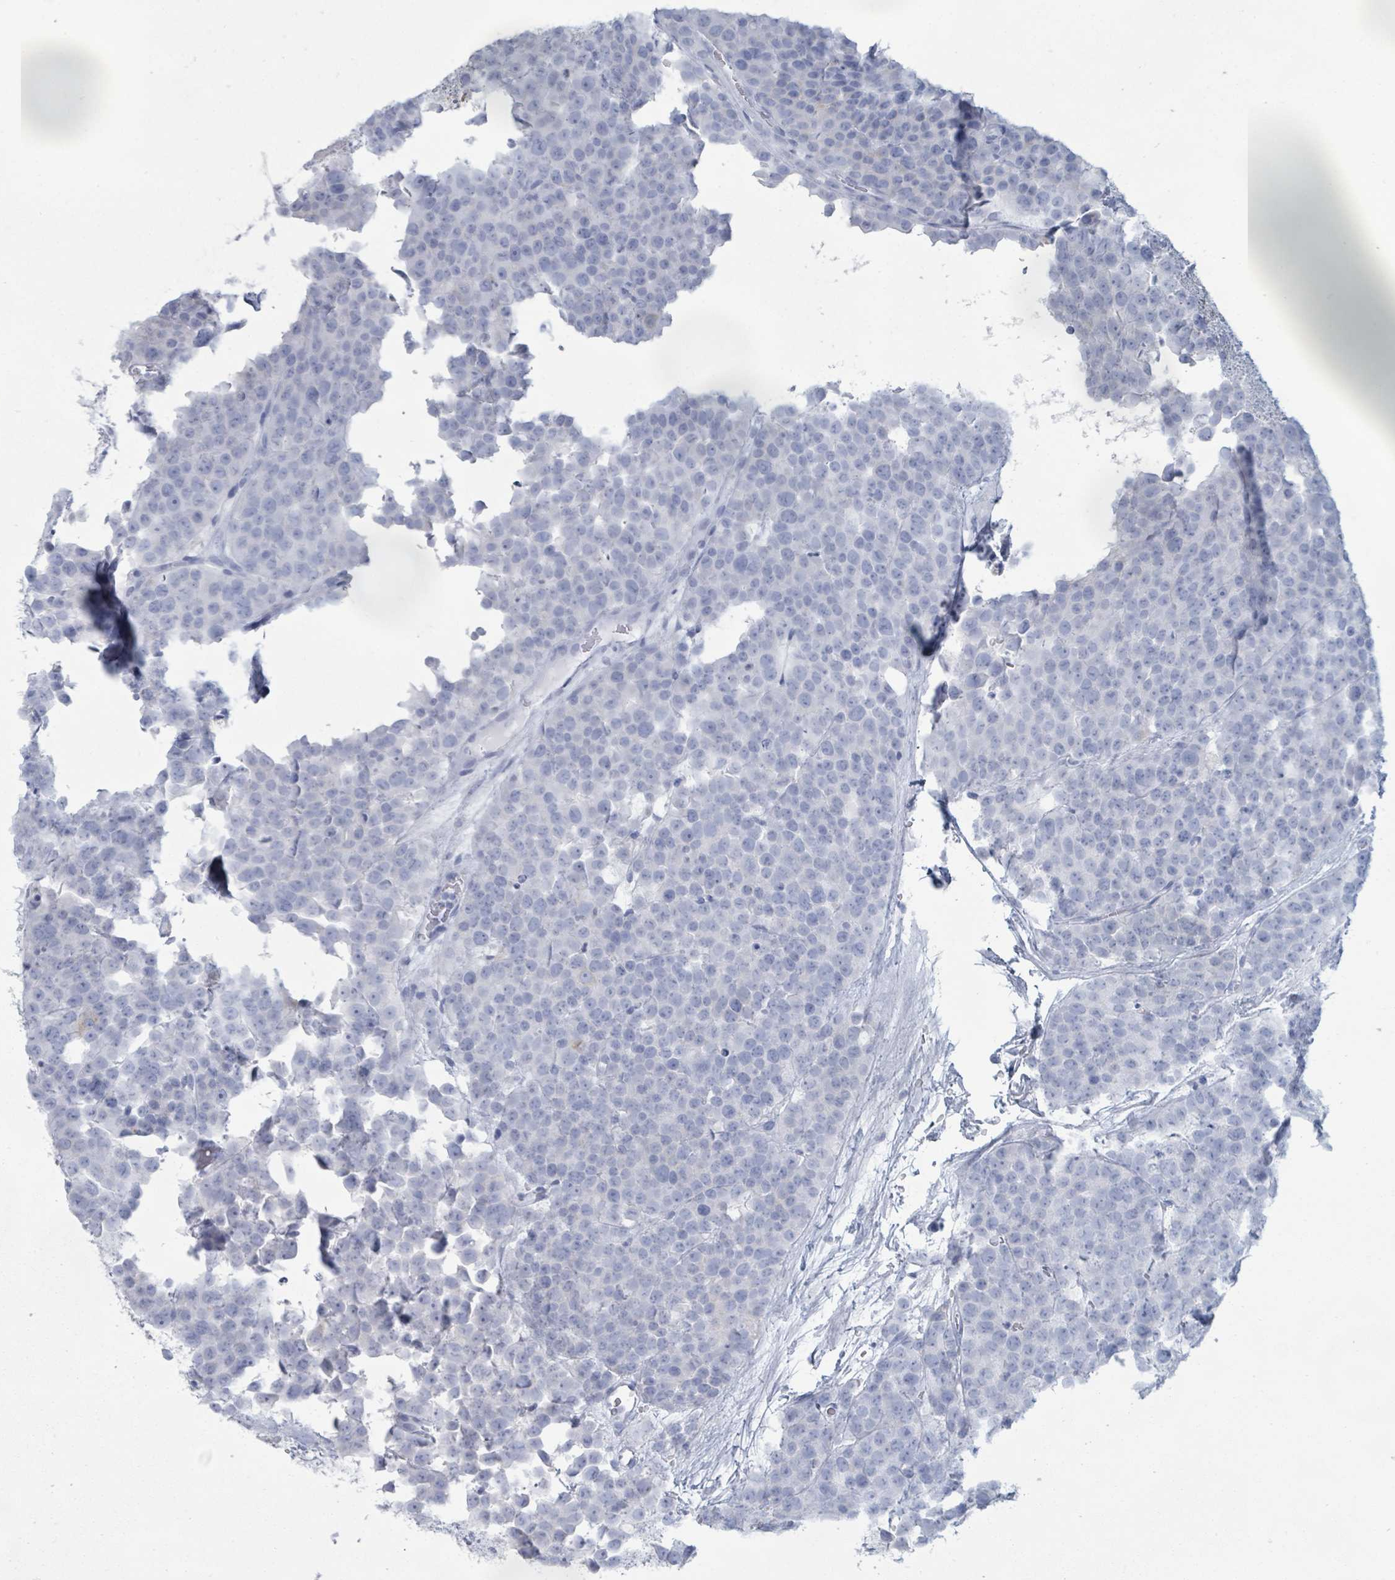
{"staining": {"intensity": "negative", "quantity": "none", "location": "none"}, "tissue": "testis cancer", "cell_type": "Tumor cells", "image_type": "cancer", "snomed": [{"axis": "morphology", "description": "Seminoma, NOS"}, {"axis": "topography", "description": "Testis"}], "caption": "Tumor cells show no significant protein expression in testis cancer (seminoma). (DAB (3,3'-diaminobenzidine) immunohistochemistry (IHC), high magnification).", "gene": "PGA3", "patient": {"sex": "male", "age": 71}}